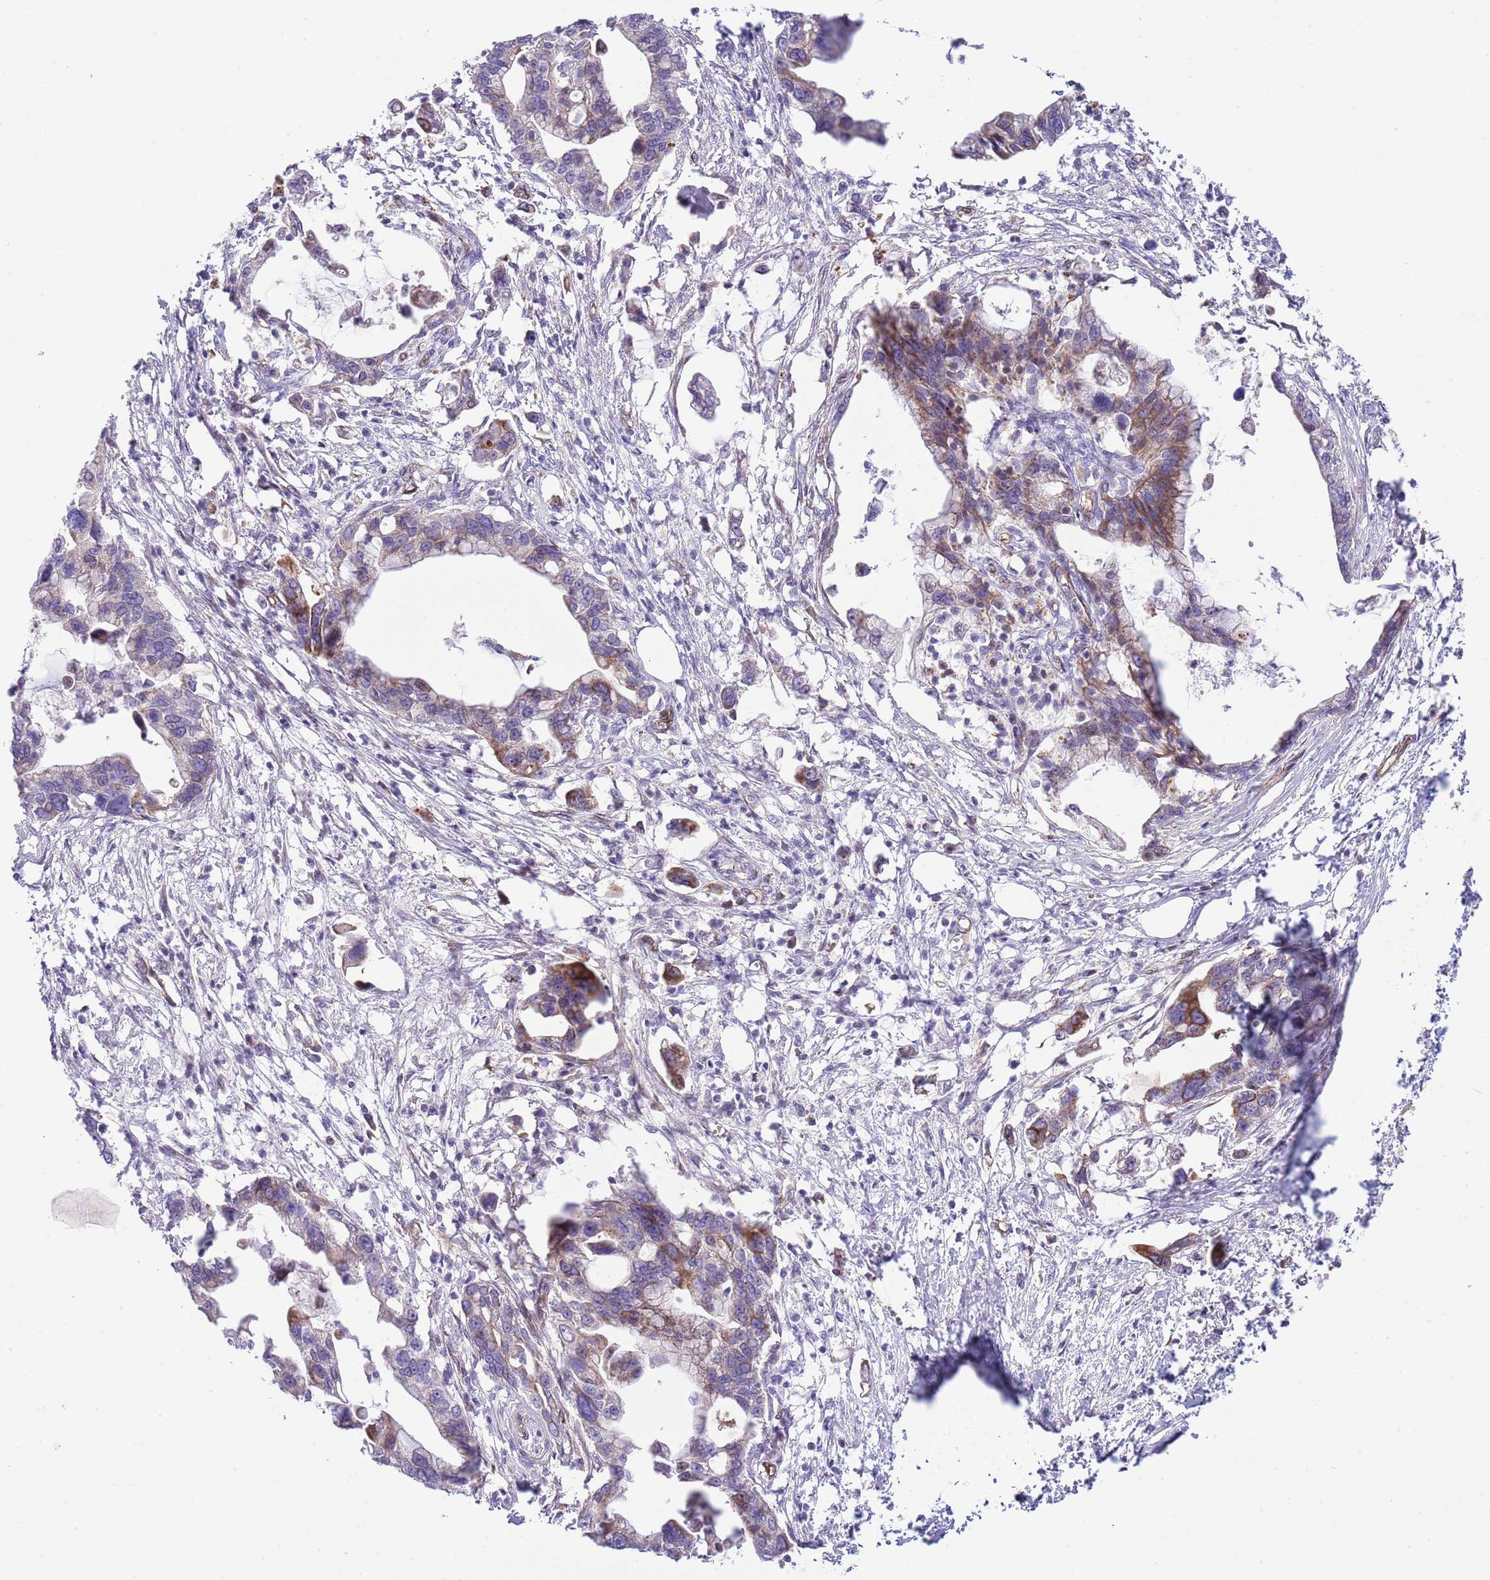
{"staining": {"intensity": "moderate", "quantity": "25%-75%", "location": "cytoplasmic/membranous"}, "tissue": "pancreatic cancer", "cell_type": "Tumor cells", "image_type": "cancer", "snomed": [{"axis": "morphology", "description": "Adenocarcinoma, NOS"}, {"axis": "topography", "description": "Pancreas"}], "caption": "An image showing moderate cytoplasmic/membranous expression in about 25%-75% of tumor cells in pancreatic cancer (adenocarcinoma), as visualized by brown immunohistochemical staining.", "gene": "NEK3", "patient": {"sex": "female", "age": 83}}